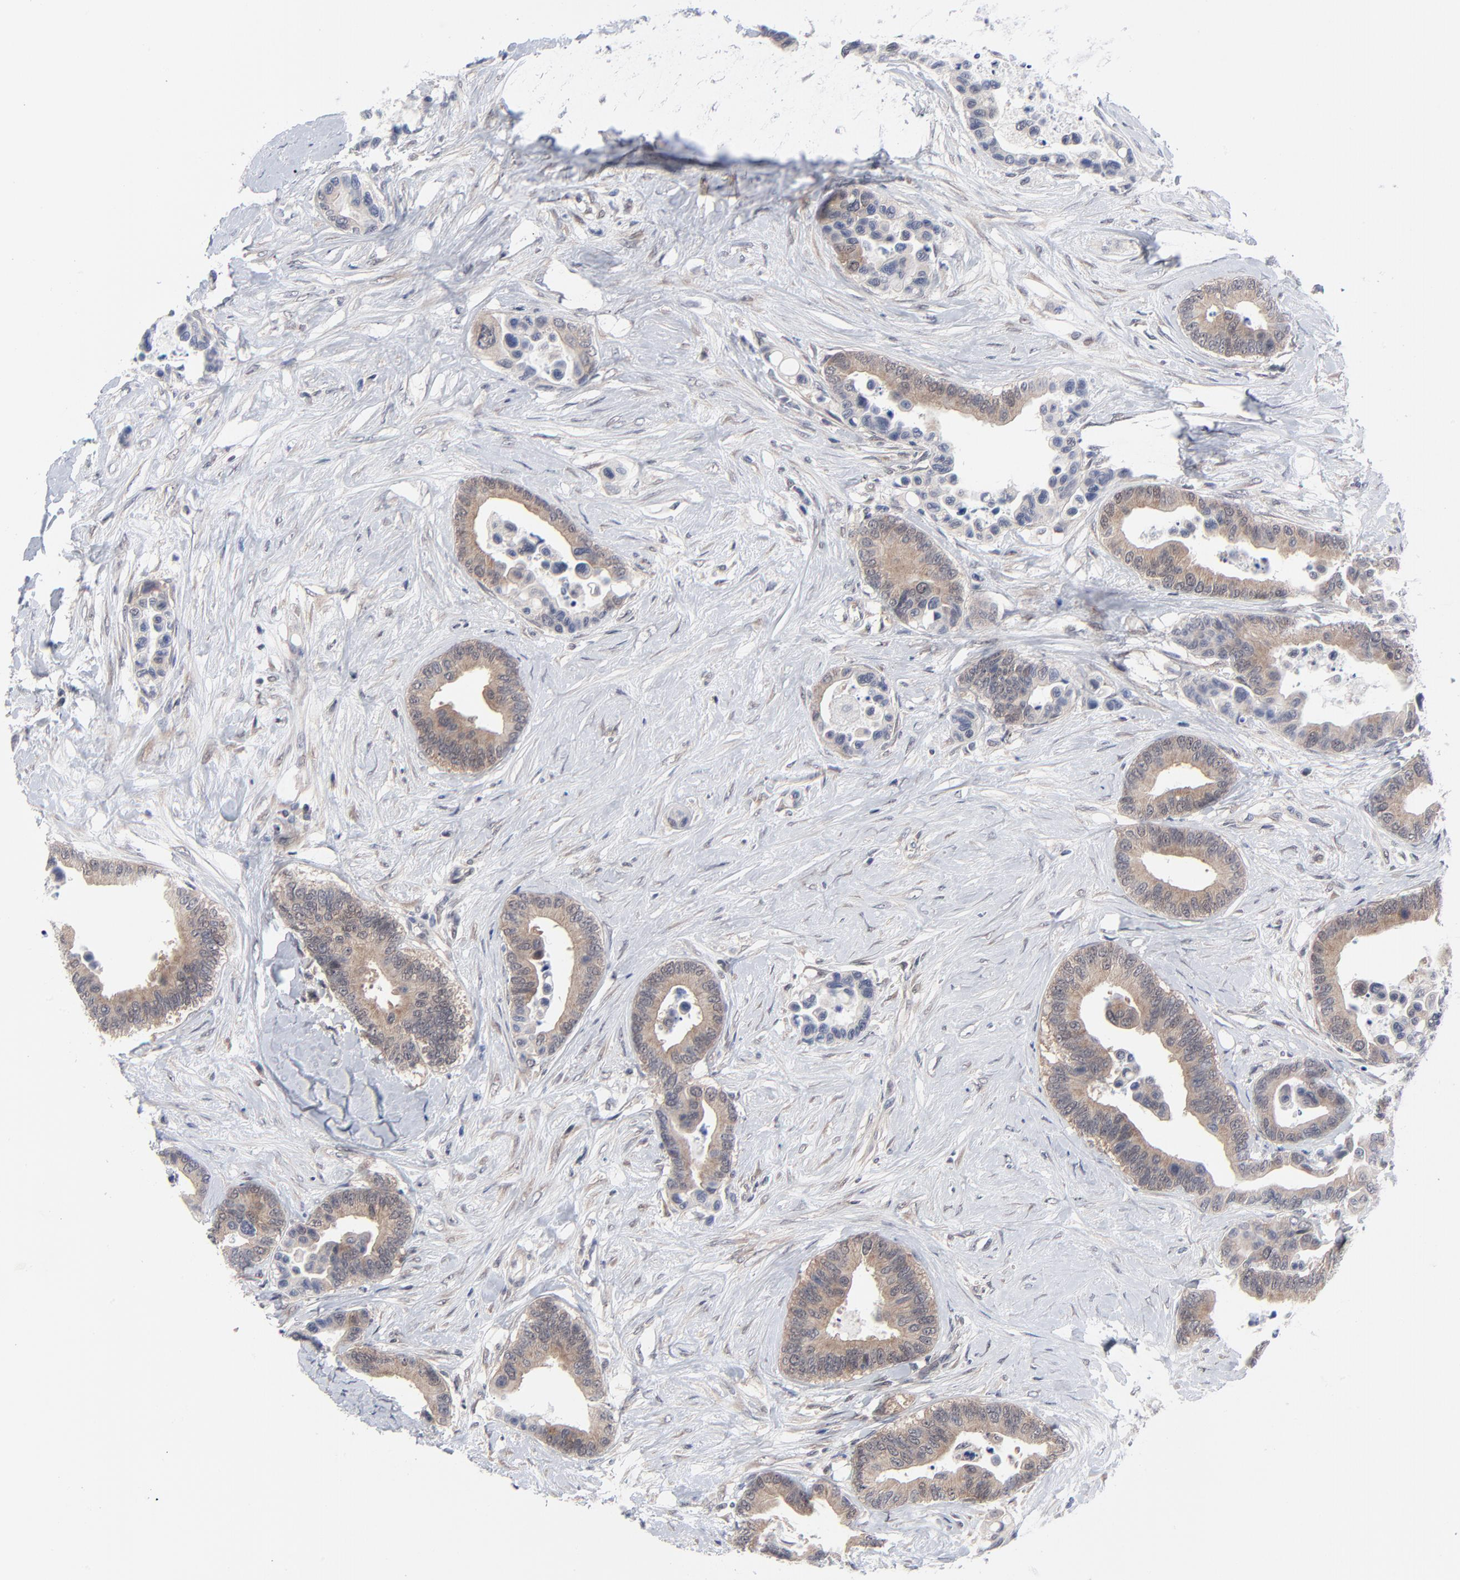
{"staining": {"intensity": "weak", "quantity": "25%-75%", "location": "cytoplasmic/membranous"}, "tissue": "colorectal cancer", "cell_type": "Tumor cells", "image_type": "cancer", "snomed": [{"axis": "morphology", "description": "Adenocarcinoma, NOS"}, {"axis": "topography", "description": "Colon"}], "caption": "About 25%-75% of tumor cells in human colorectal cancer show weak cytoplasmic/membranous protein staining as visualized by brown immunohistochemical staining.", "gene": "RPS6KB1", "patient": {"sex": "male", "age": 82}}